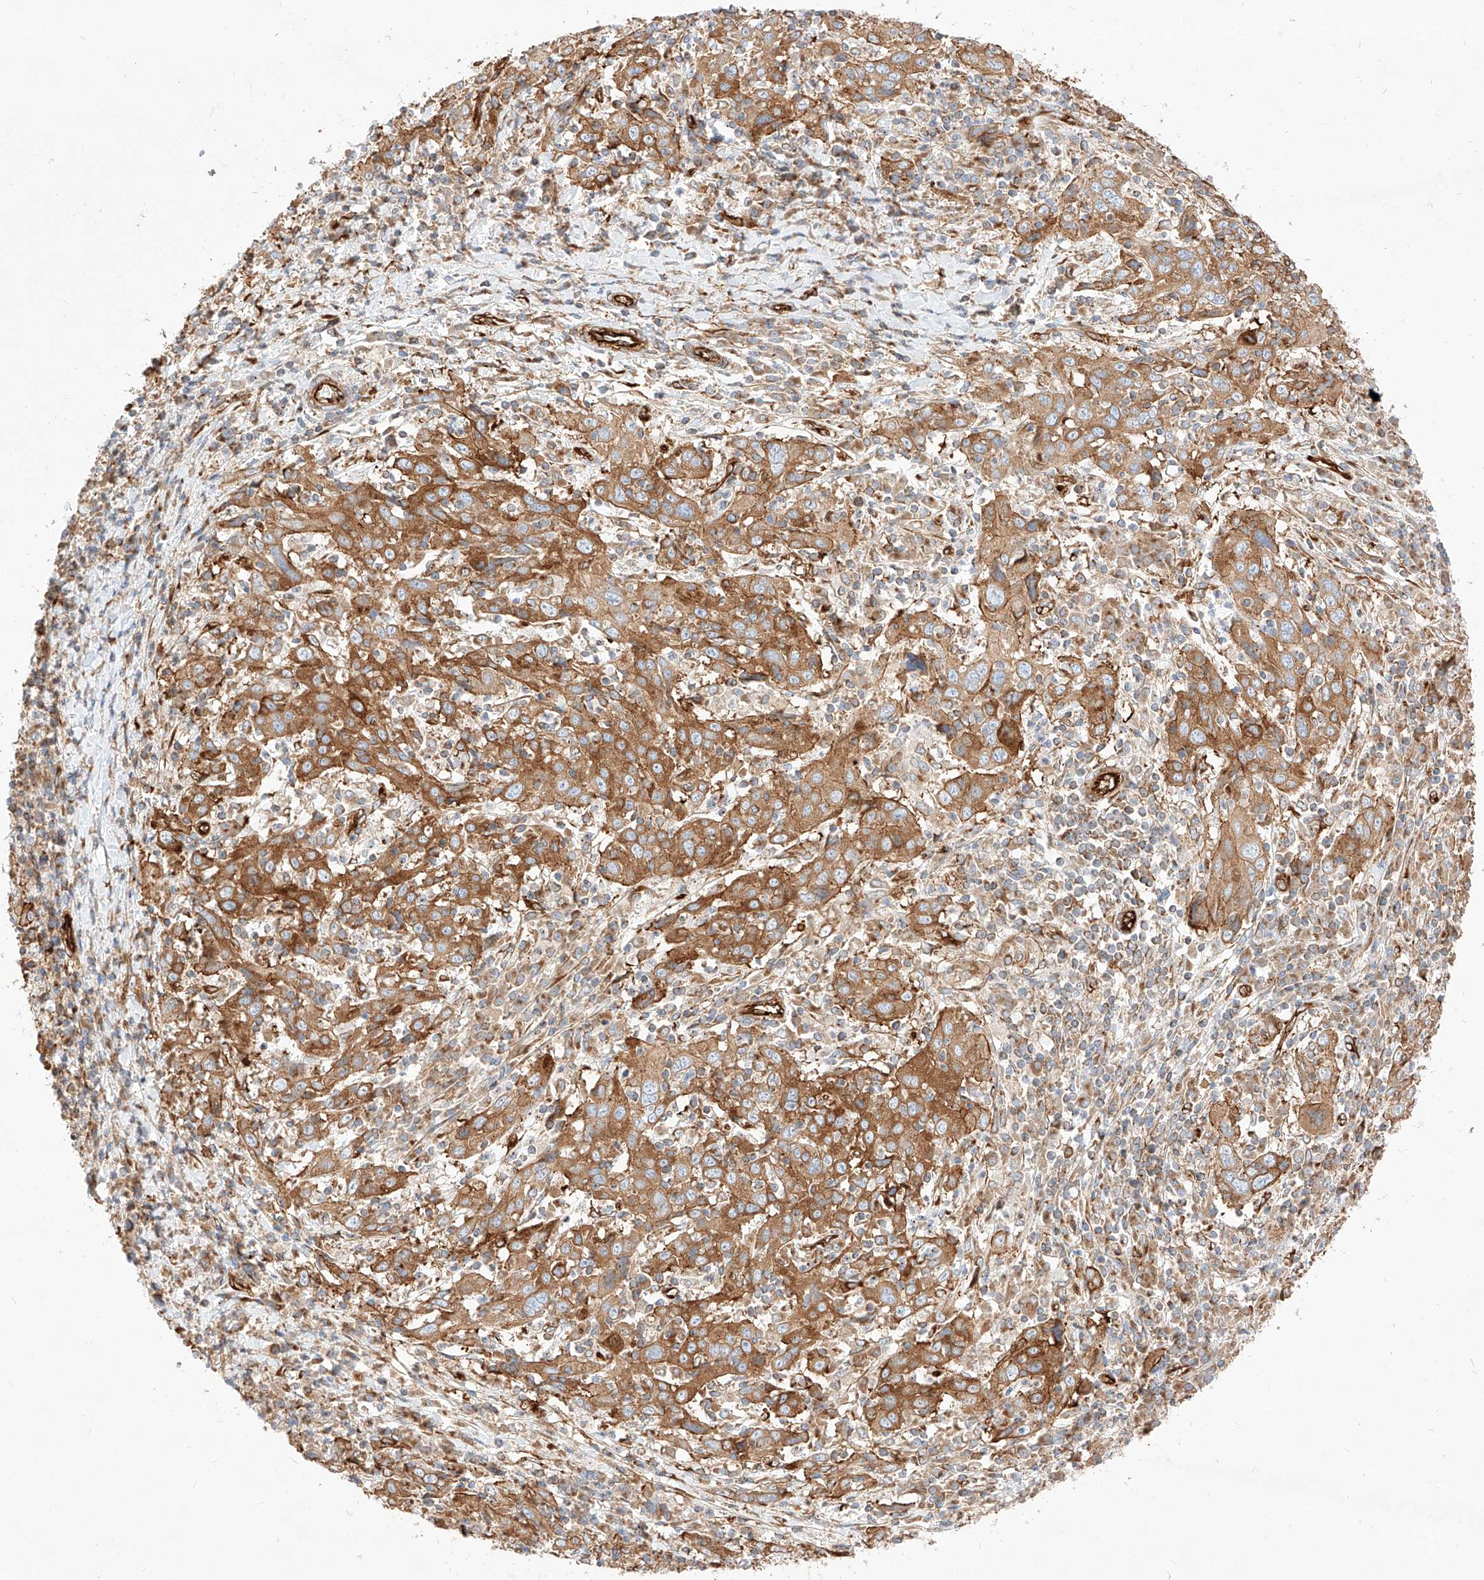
{"staining": {"intensity": "strong", "quantity": ">75%", "location": "cytoplasmic/membranous"}, "tissue": "cervical cancer", "cell_type": "Tumor cells", "image_type": "cancer", "snomed": [{"axis": "morphology", "description": "Squamous cell carcinoma, NOS"}, {"axis": "topography", "description": "Cervix"}], "caption": "Cervical squamous cell carcinoma was stained to show a protein in brown. There is high levels of strong cytoplasmic/membranous staining in approximately >75% of tumor cells.", "gene": "CSGALNACT2", "patient": {"sex": "female", "age": 46}}